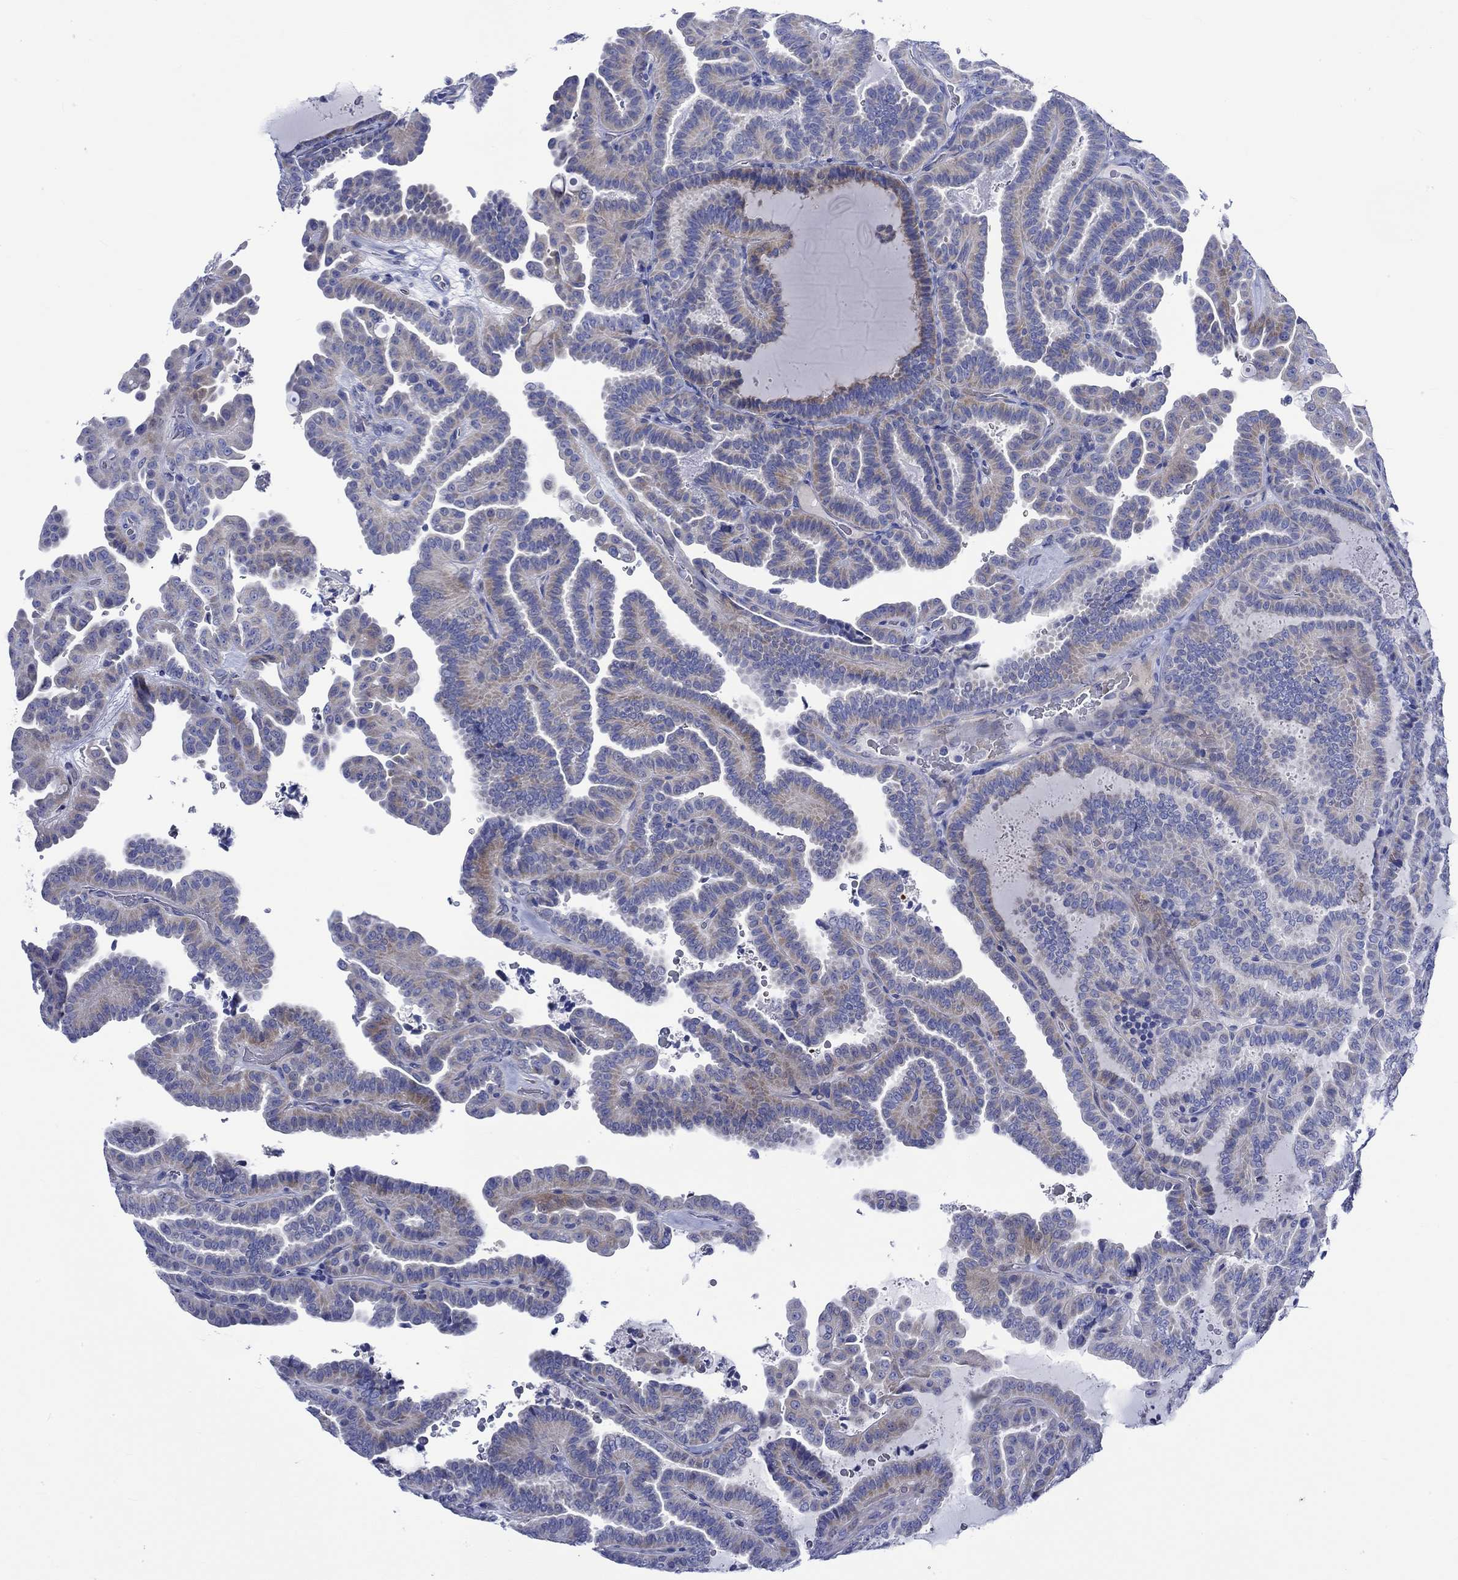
{"staining": {"intensity": "weak", "quantity": "<25%", "location": "cytoplasmic/membranous"}, "tissue": "thyroid cancer", "cell_type": "Tumor cells", "image_type": "cancer", "snomed": [{"axis": "morphology", "description": "Papillary adenocarcinoma, NOS"}, {"axis": "topography", "description": "Thyroid gland"}], "caption": "Immunohistochemical staining of thyroid papillary adenocarcinoma demonstrates no significant staining in tumor cells.", "gene": "NRIP3", "patient": {"sex": "female", "age": 39}}